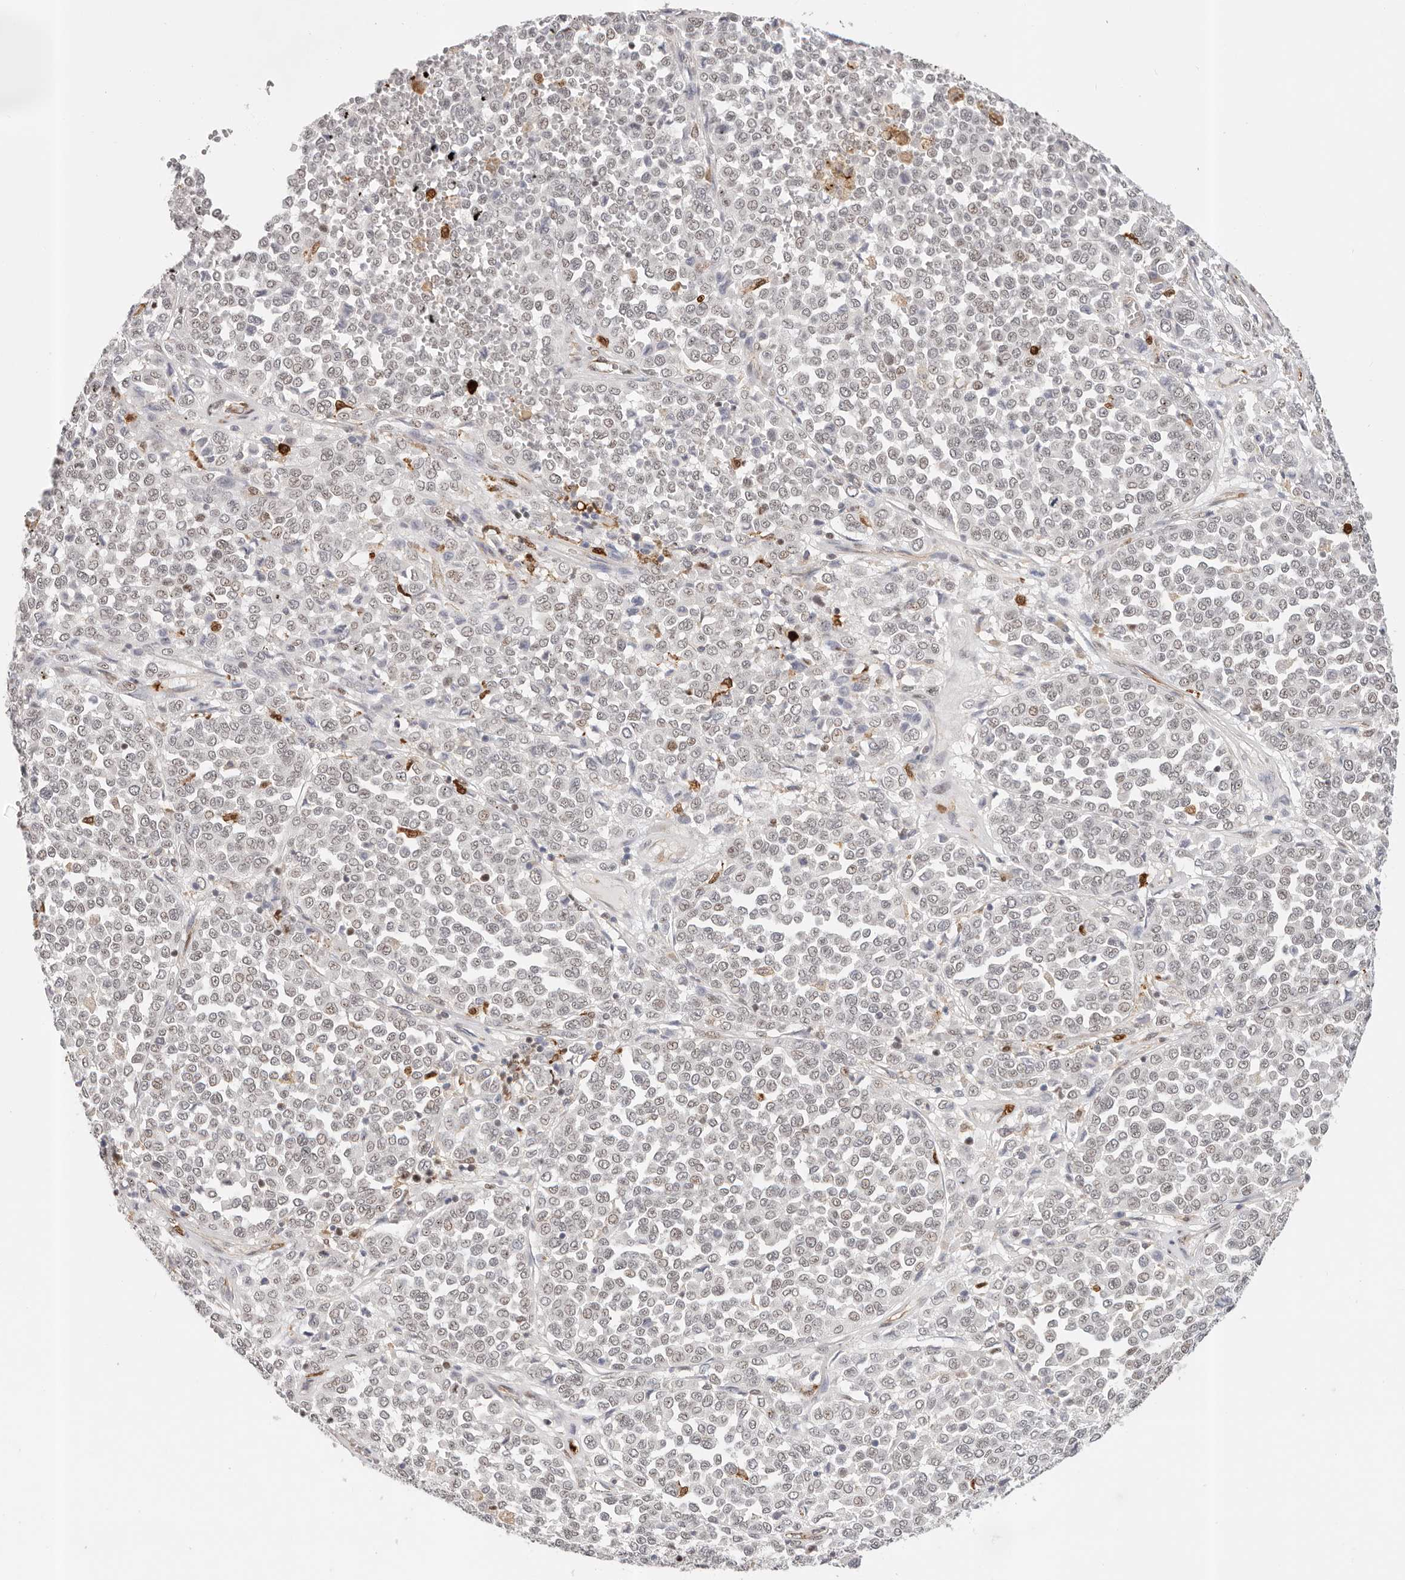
{"staining": {"intensity": "negative", "quantity": "none", "location": "none"}, "tissue": "melanoma", "cell_type": "Tumor cells", "image_type": "cancer", "snomed": [{"axis": "morphology", "description": "Malignant melanoma, Metastatic site"}, {"axis": "topography", "description": "Pancreas"}], "caption": "A high-resolution micrograph shows immunohistochemistry staining of malignant melanoma (metastatic site), which exhibits no significant positivity in tumor cells.", "gene": "AFDN", "patient": {"sex": "female", "age": 30}}